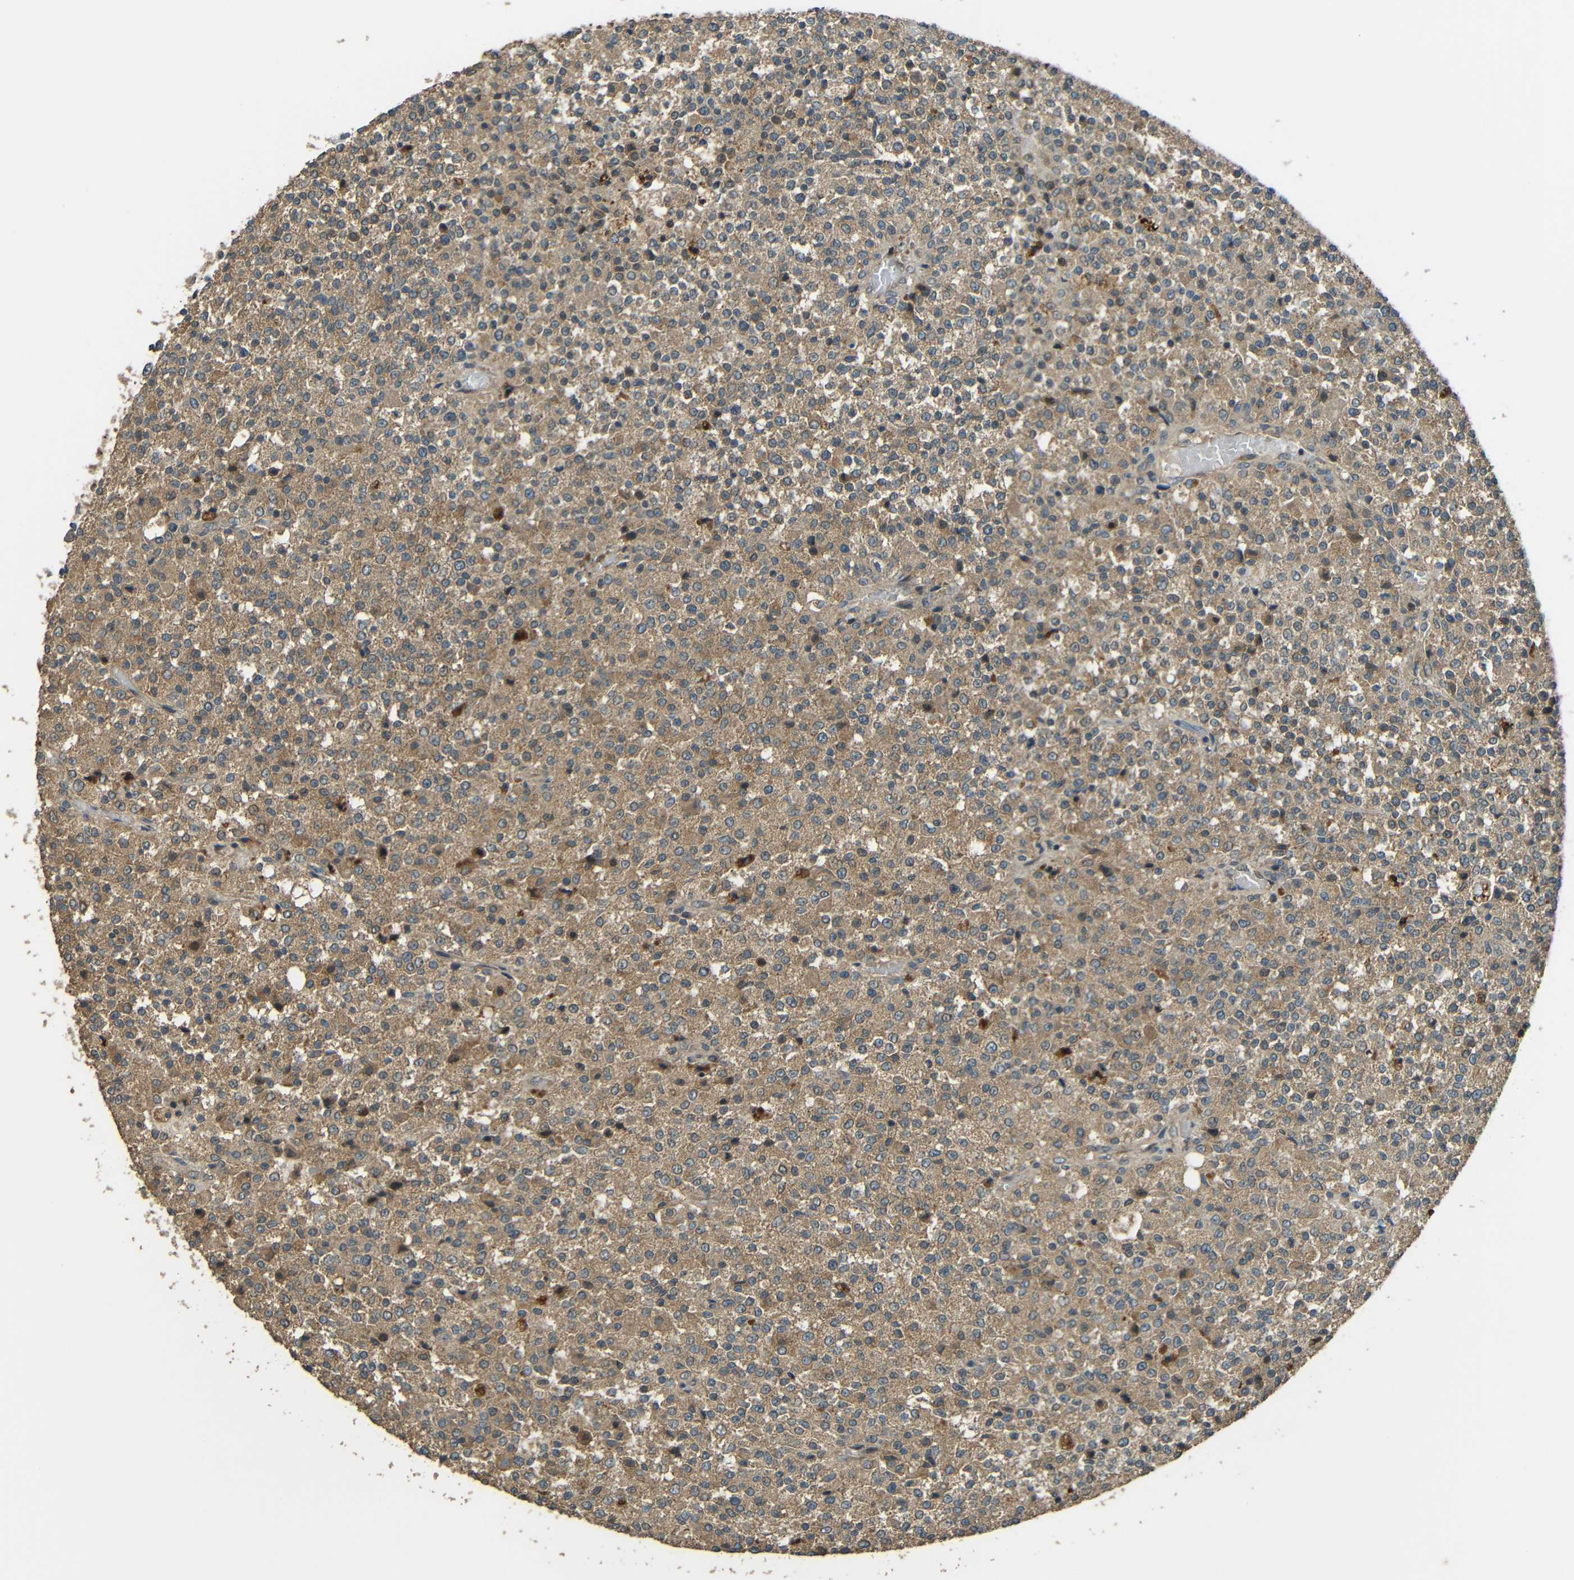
{"staining": {"intensity": "moderate", "quantity": ">75%", "location": "cytoplasmic/membranous"}, "tissue": "testis cancer", "cell_type": "Tumor cells", "image_type": "cancer", "snomed": [{"axis": "morphology", "description": "Seminoma, NOS"}, {"axis": "topography", "description": "Testis"}], "caption": "The immunohistochemical stain labels moderate cytoplasmic/membranous positivity in tumor cells of seminoma (testis) tissue. Using DAB (brown) and hematoxylin (blue) stains, captured at high magnification using brightfield microscopy.", "gene": "ACACA", "patient": {"sex": "male", "age": 59}}